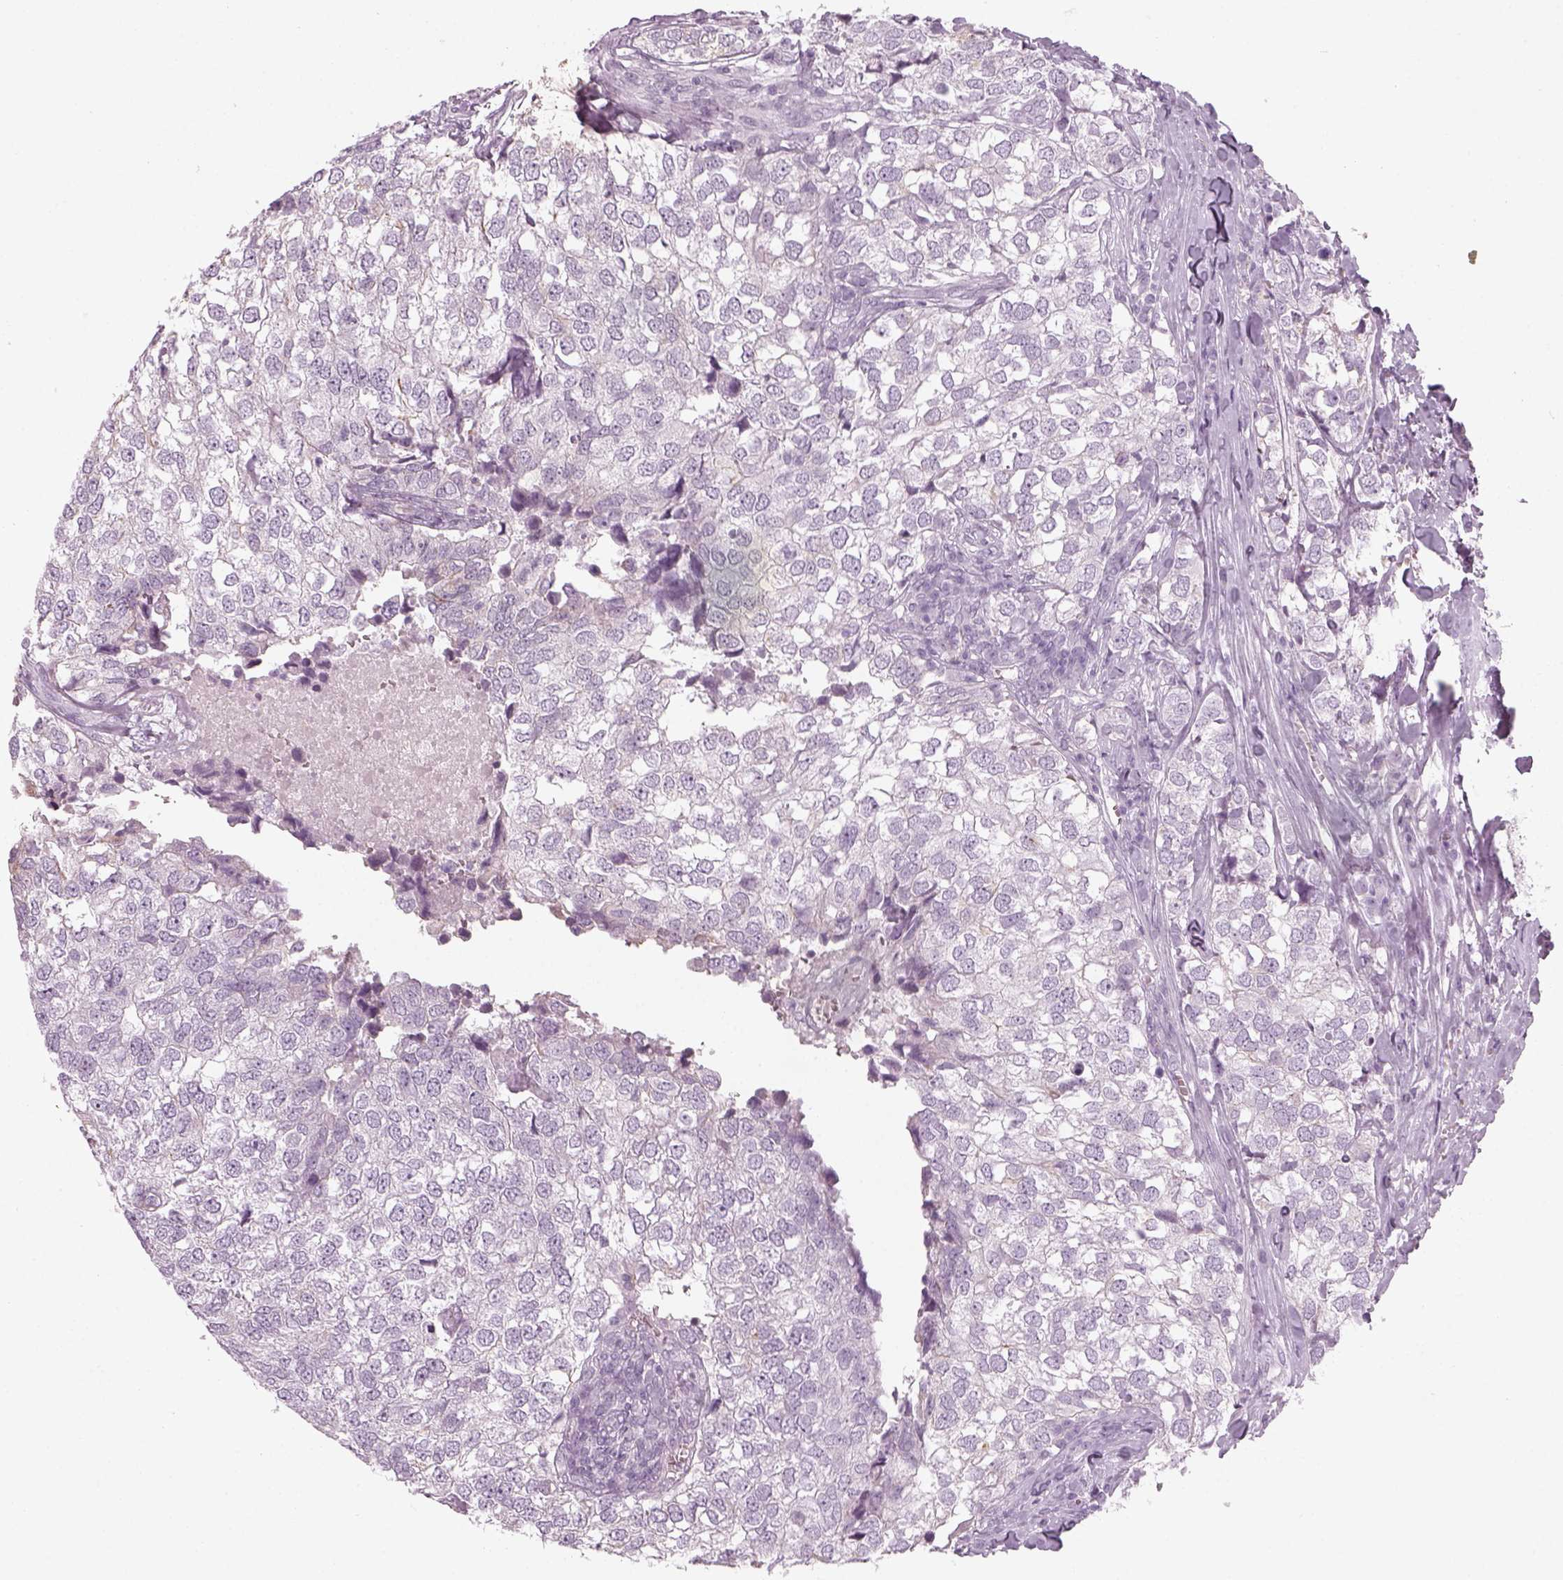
{"staining": {"intensity": "negative", "quantity": "none", "location": "none"}, "tissue": "breast cancer", "cell_type": "Tumor cells", "image_type": "cancer", "snomed": [{"axis": "morphology", "description": "Duct carcinoma"}, {"axis": "topography", "description": "Breast"}], "caption": "Tumor cells show no significant expression in breast cancer (intraductal carcinoma).", "gene": "GAS2L2", "patient": {"sex": "female", "age": 30}}